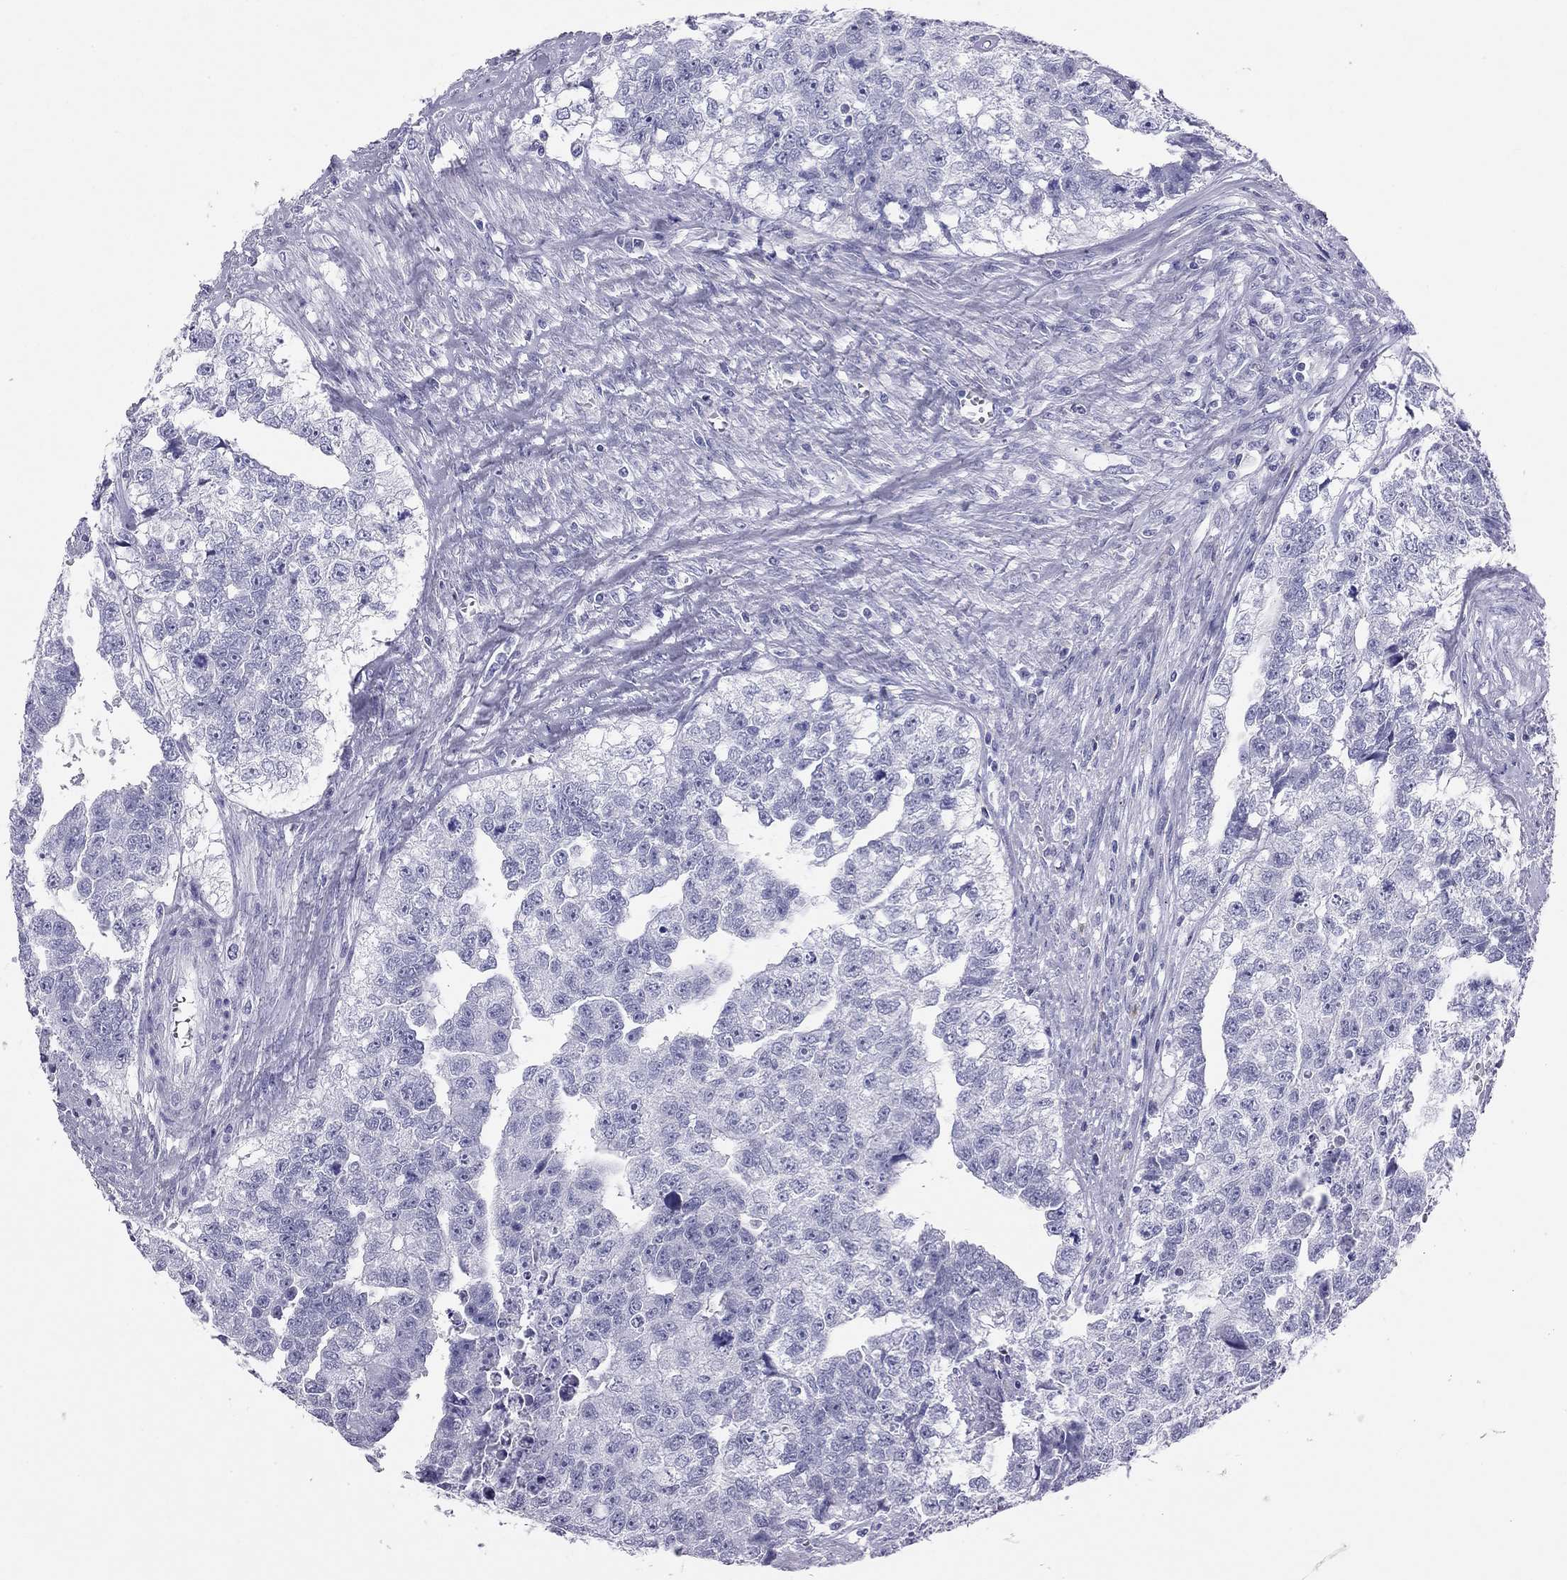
{"staining": {"intensity": "negative", "quantity": "none", "location": "none"}, "tissue": "testis cancer", "cell_type": "Tumor cells", "image_type": "cancer", "snomed": [{"axis": "morphology", "description": "Carcinoma, Embryonal, NOS"}, {"axis": "morphology", "description": "Teratoma, malignant, NOS"}, {"axis": "topography", "description": "Testis"}], "caption": "Tumor cells are negative for brown protein staining in embryonal carcinoma (testis).", "gene": "TRPM3", "patient": {"sex": "male", "age": 44}}